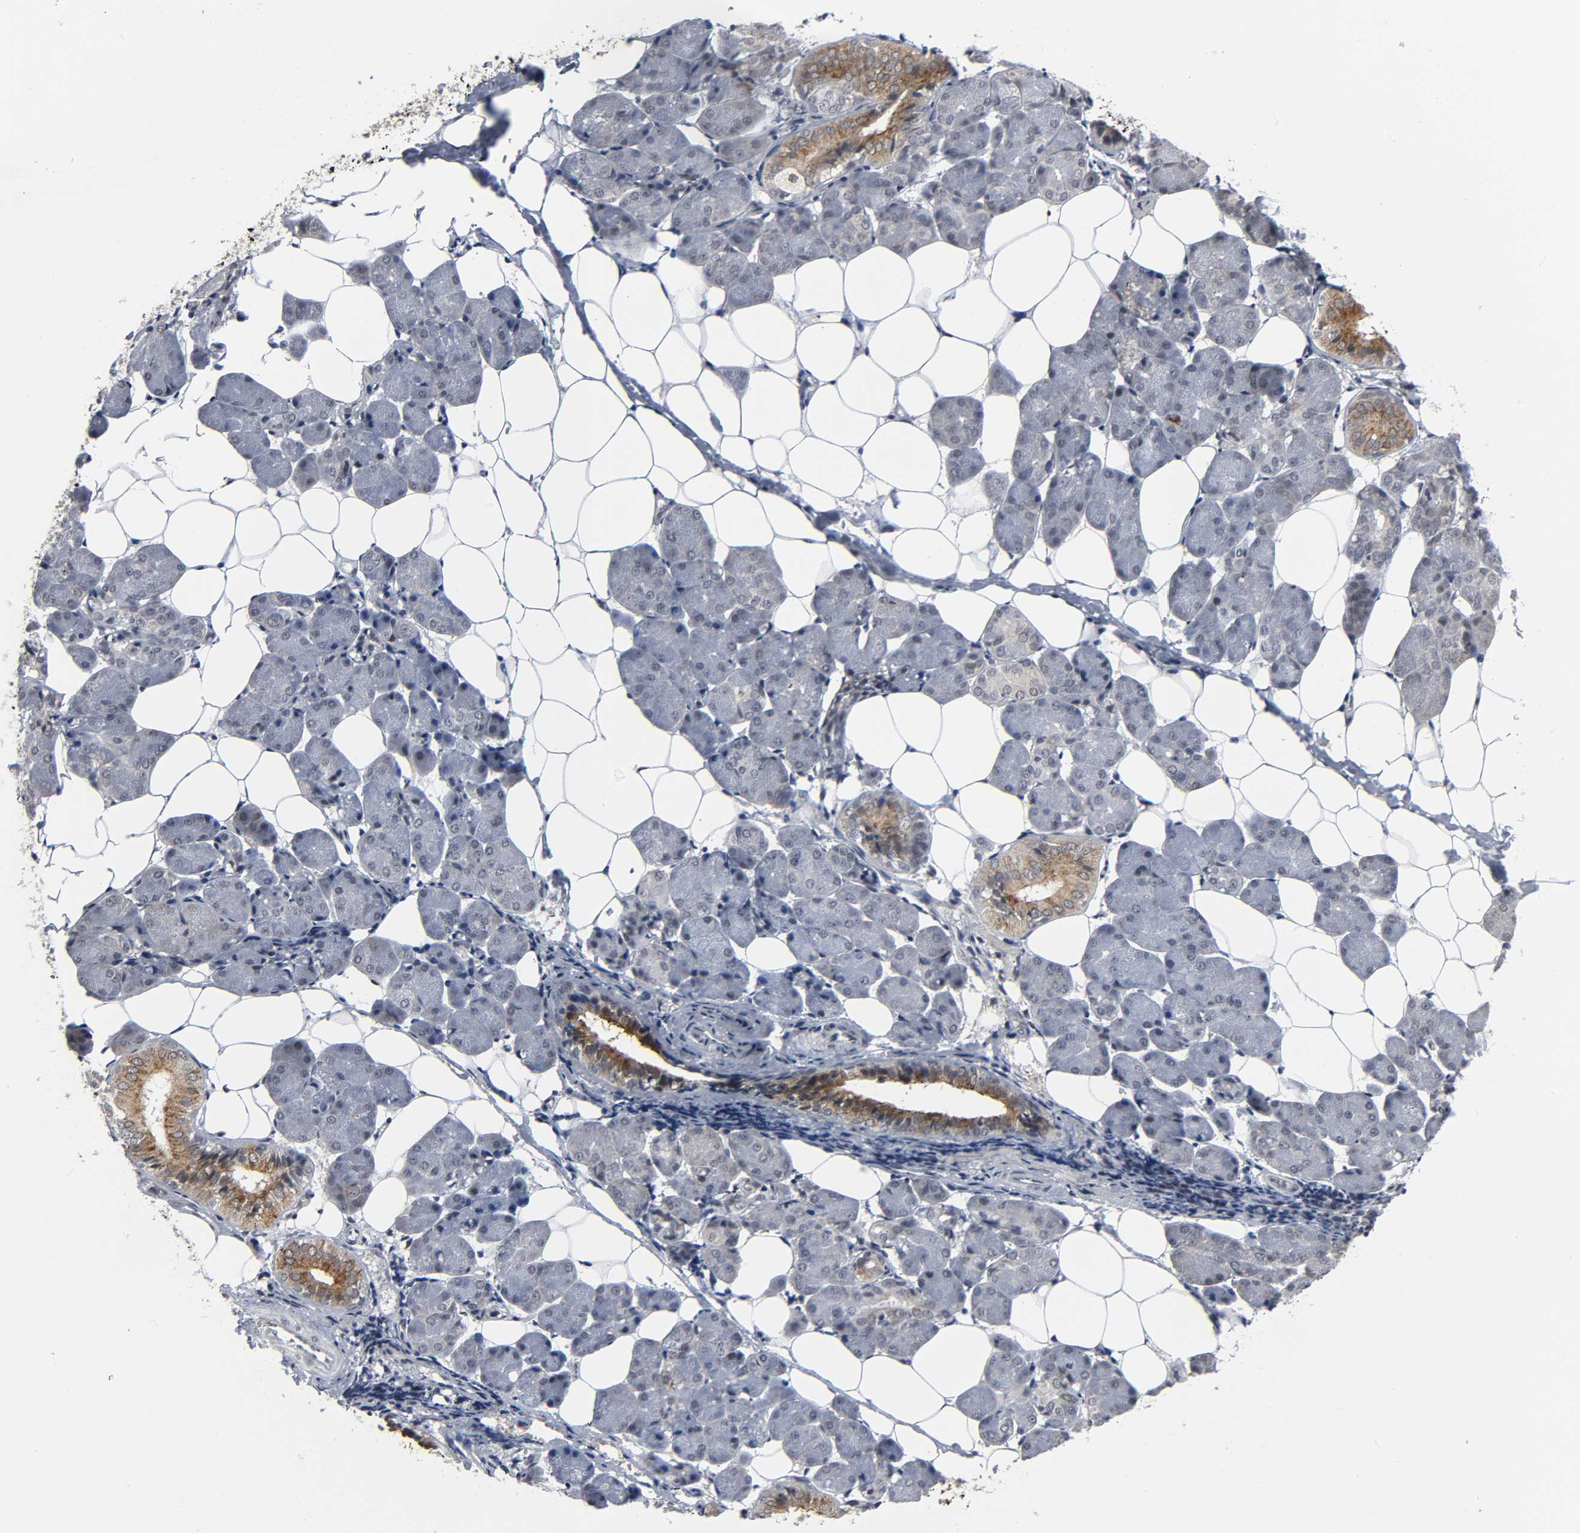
{"staining": {"intensity": "strong", "quantity": "<25%", "location": "cytoplasmic/membranous"}, "tissue": "salivary gland", "cell_type": "Glandular cells", "image_type": "normal", "snomed": [{"axis": "morphology", "description": "Normal tissue, NOS"}, {"axis": "morphology", "description": "Adenoma, NOS"}, {"axis": "topography", "description": "Salivary gland"}], "caption": "Brown immunohistochemical staining in unremarkable human salivary gland displays strong cytoplasmic/membranous positivity in approximately <25% of glandular cells. (DAB (3,3'-diaminobenzidine) IHC, brown staining for protein, blue staining for nuclei).", "gene": "MUC1", "patient": {"sex": "female", "age": 32}}